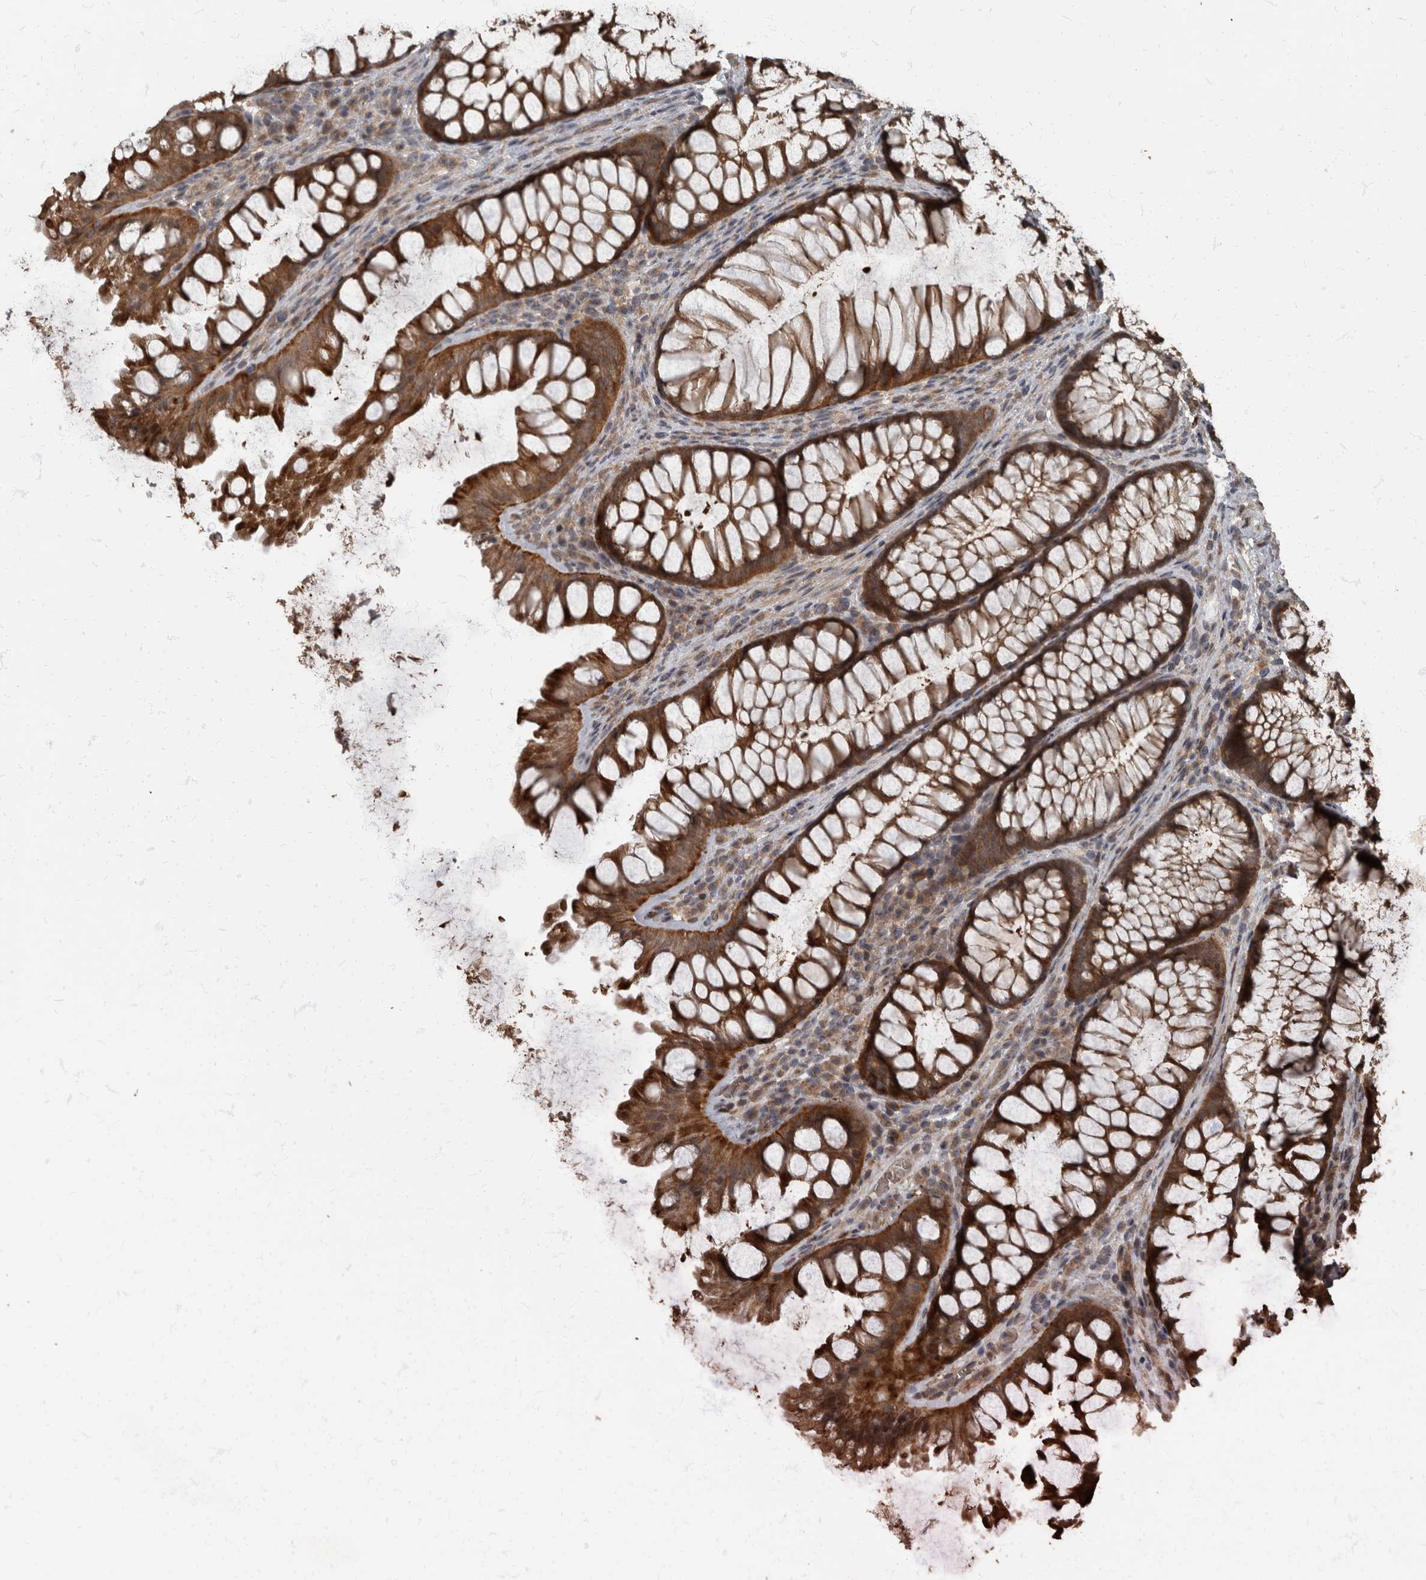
{"staining": {"intensity": "negative", "quantity": "none", "location": "none"}, "tissue": "colon", "cell_type": "Endothelial cells", "image_type": "normal", "snomed": [{"axis": "morphology", "description": "Normal tissue, NOS"}, {"axis": "topography", "description": "Colon"}], "caption": "The micrograph displays no significant staining in endothelial cells of colon. (Stains: DAB (3,3'-diaminobenzidine) immunohistochemistry (IHC) with hematoxylin counter stain, Microscopy: brightfield microscopy at high magnification).", "gene": "RABGGTB", "patient": {"sex": "female", "age": 62}}